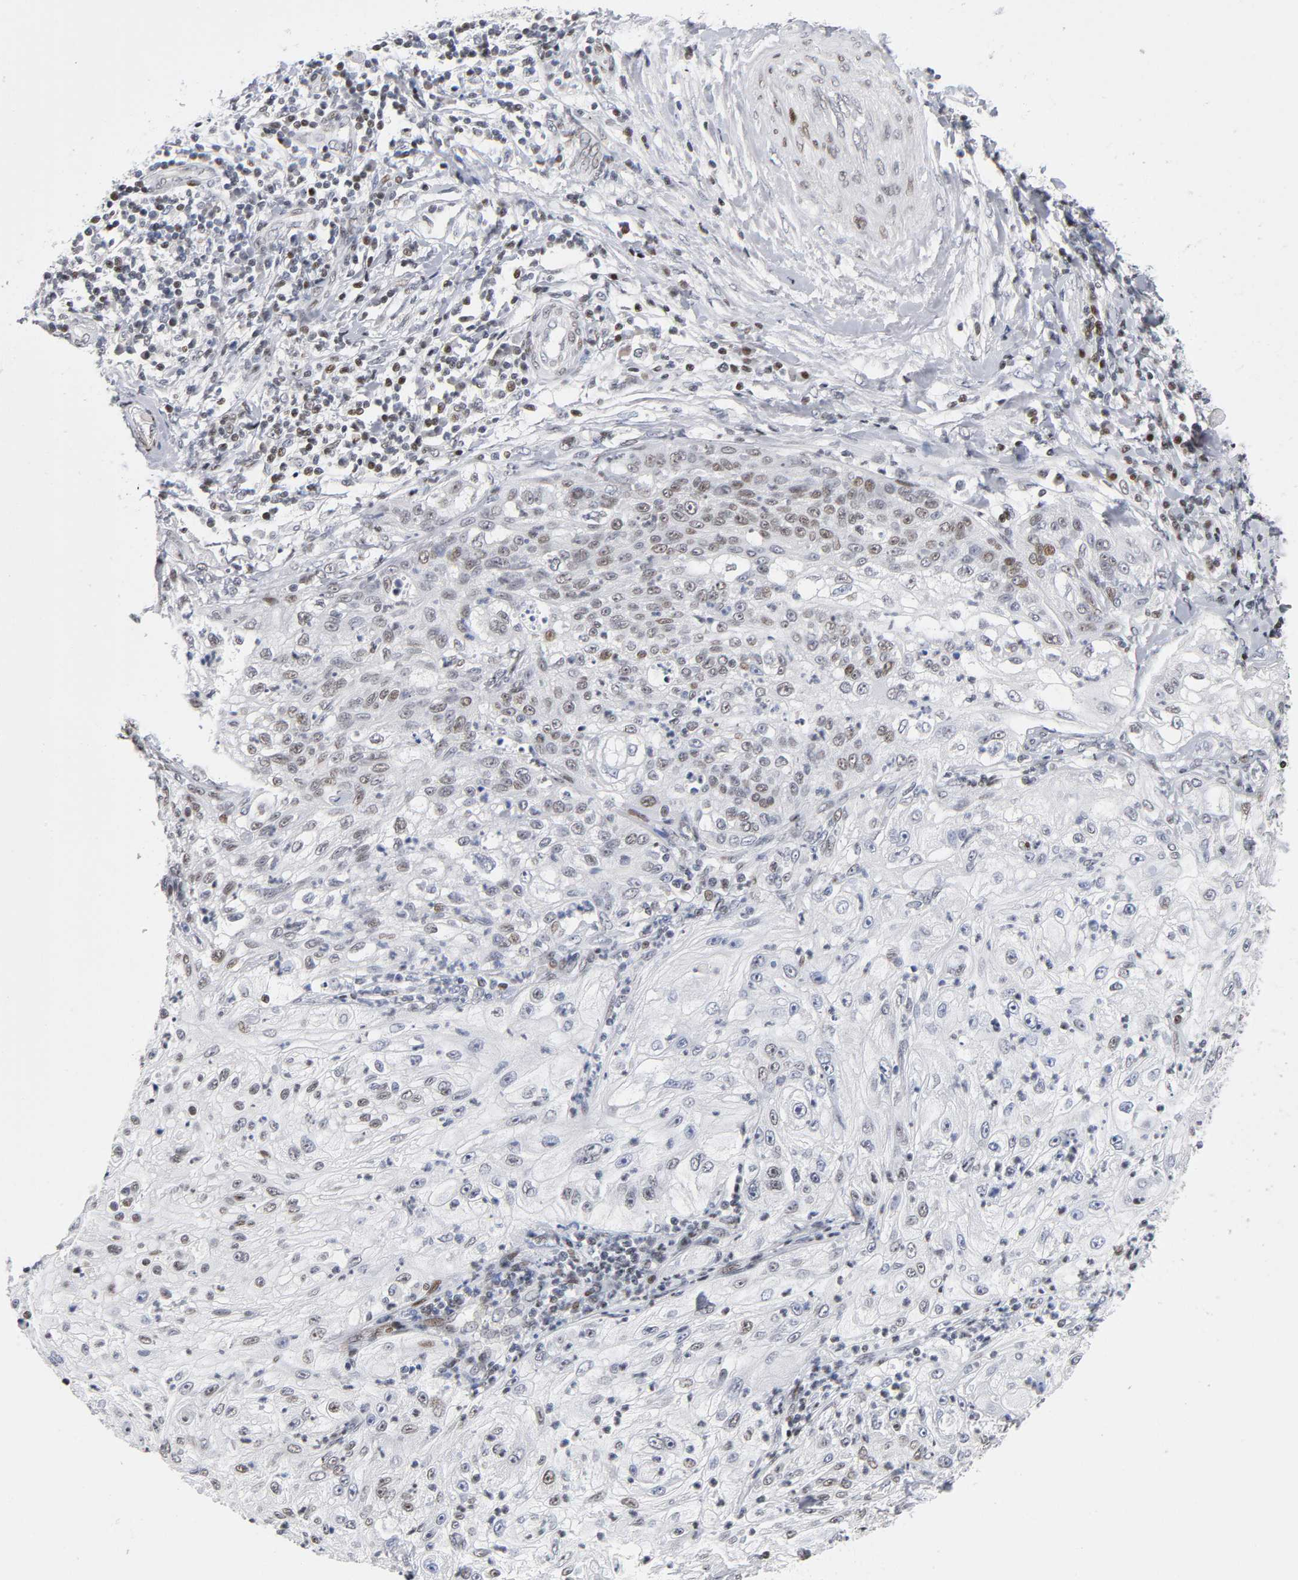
{"staining": {"intensity": "weak", "quantity": ">75%", "location": "nuclear"}, "tissue": "lung cancer", "cell_type": "Tumor cells", "image_type": "cancer", "snomed": [{"axis": "morphology", "description": "Inflammation, NOS"}, {"axis": "morphology", "description": "Squamous cell carcinoma, NOS"}, {"axis": "topography", "description": "Lymph node"}, {"axis": "topography", "description": "Soft tissue"}, {"axis": "topography", "description": "Lung"}], "caption": "Tumor cells demonstrate low levels of weak nuclear positivity in approximately >75% of cells in human lung cancer.", "gene": "SP3", "patient": {"sex": "male", "age": 66}}